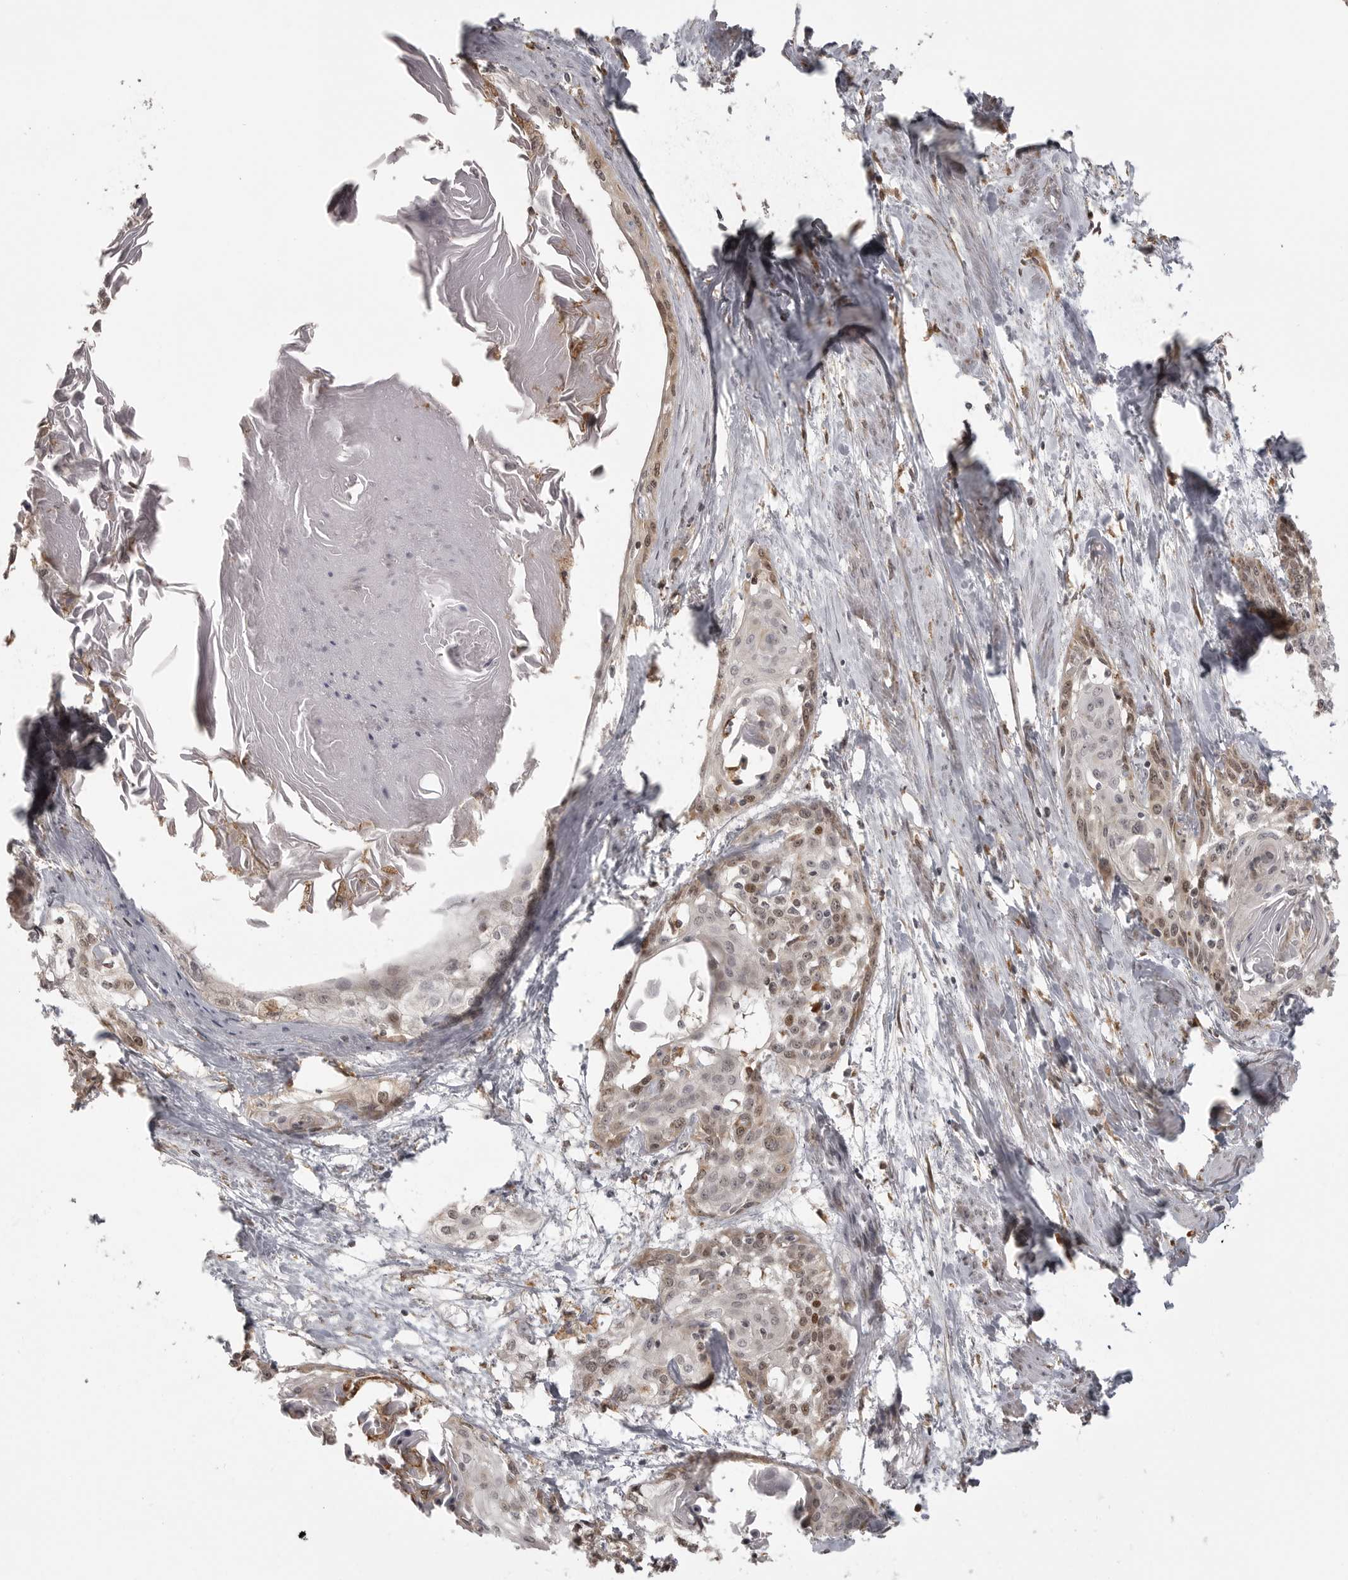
{"staining": {"intensity": "moderate", "quantity": ">75%", "location": "nuclear"}, "tissue": "cervical cancer", "cell_type": "Tumor cells", "image_type": "cancer", "snomed": [{"axis": "morphology", "description": "Squamous cell carcinoma, NOS"}, {"axis": "topography", "description": "Cervix"}], "caption": "Immunohistochemical staining of squamous cell carcinoma (cervical) exhibits medium levels of moderate nuclear protein expression in about >75% of tumor cells.", "gene": "ISG20L2", "patient": {"sex": "female", "age": 57}}